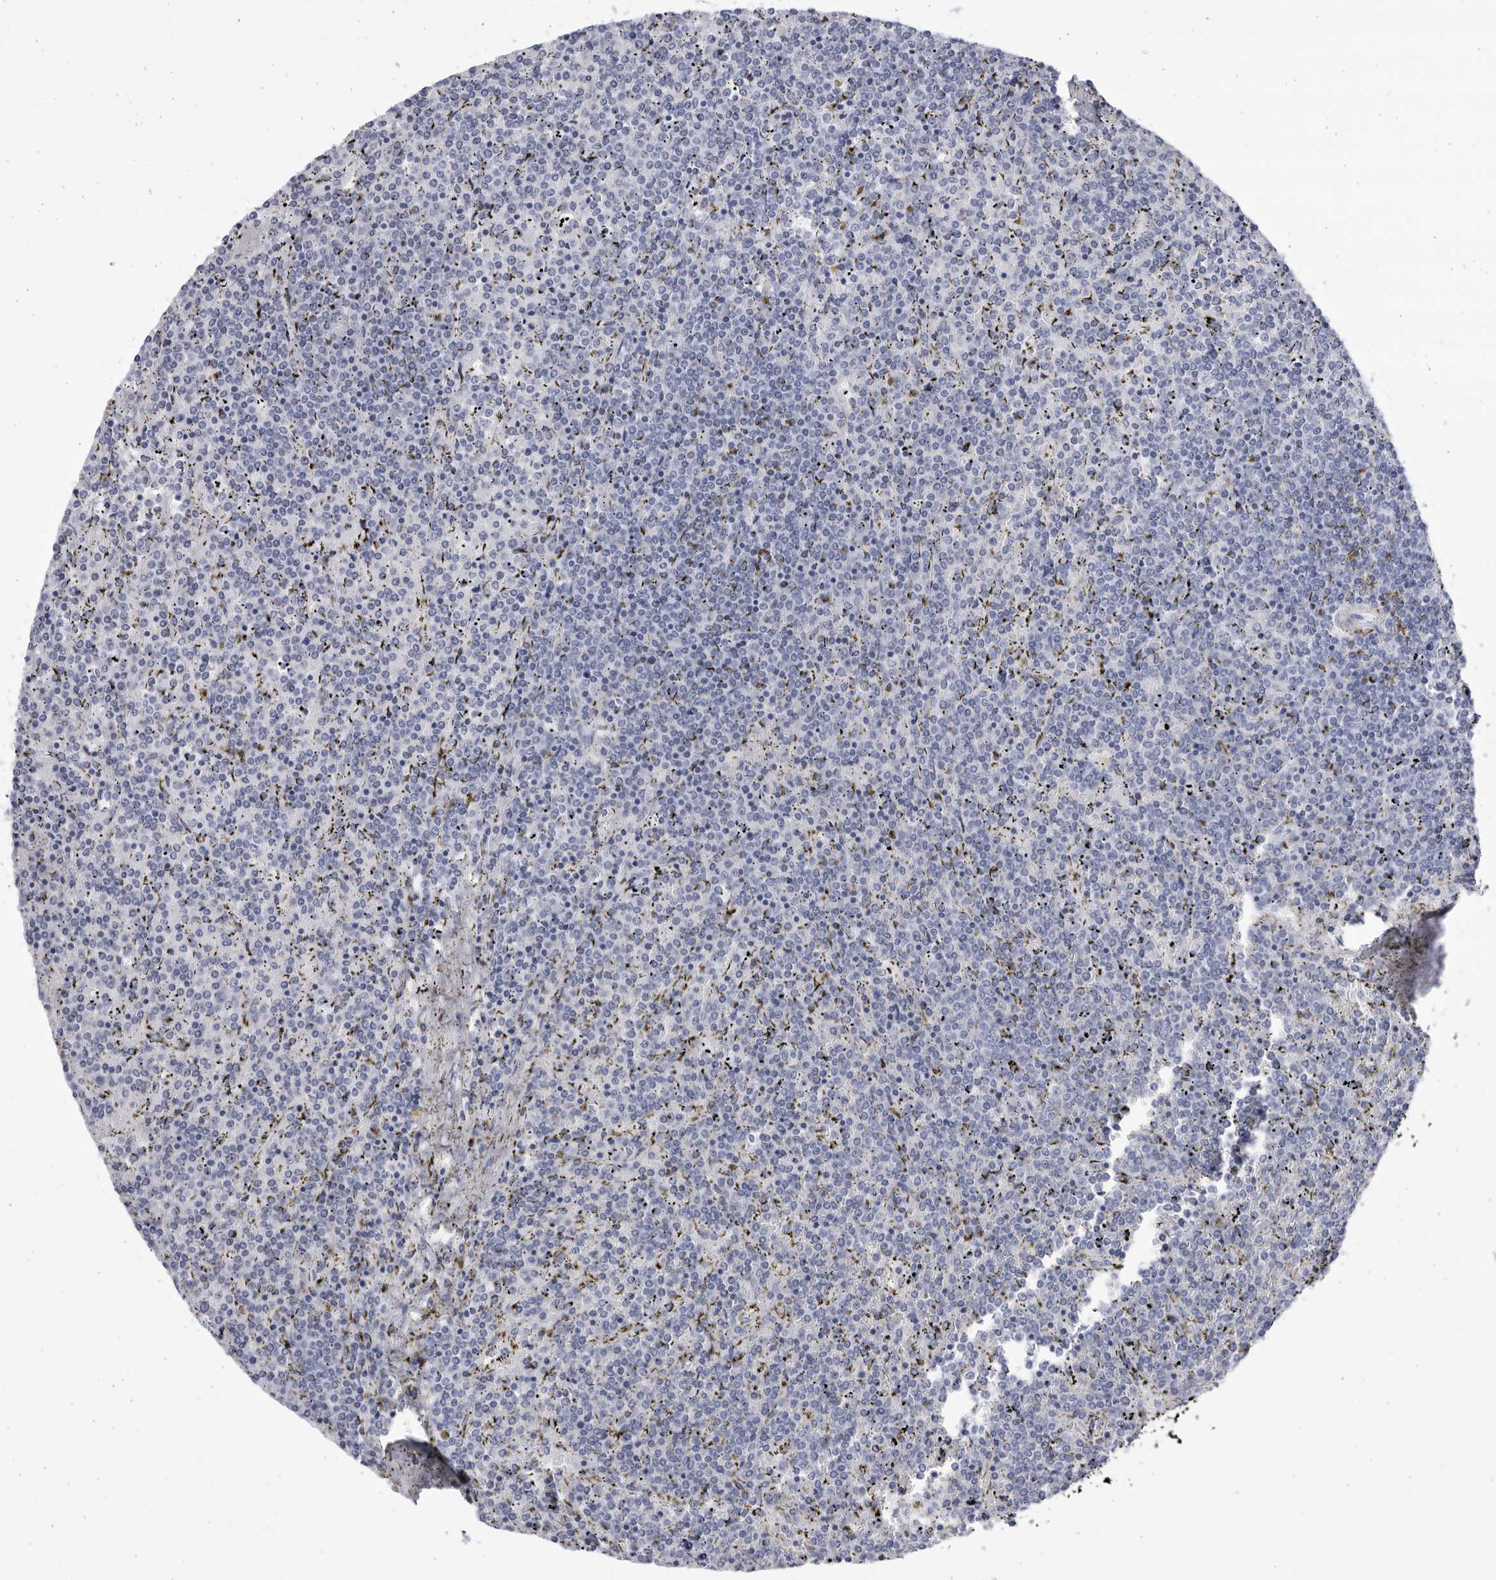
{"staining": {"intensity": "negative", "quantity": "none", "location": "none"}, "tissue": "lymphoma", "cell_type": "Tumor cells", "image_type": "cancer", "snomed": [{"axis": "morphology", "description": "Malignant lymphoma, non-Hodgkin's type, Low grade"}, {"axis": "topography", "description": "Spleen"}], "caption": "Lymphoma stained for a protein using immunohistochemistry displays no positivity tumor cells.", "gene": "CCDC181", "patient": {"sex": "female", "age": 19}}